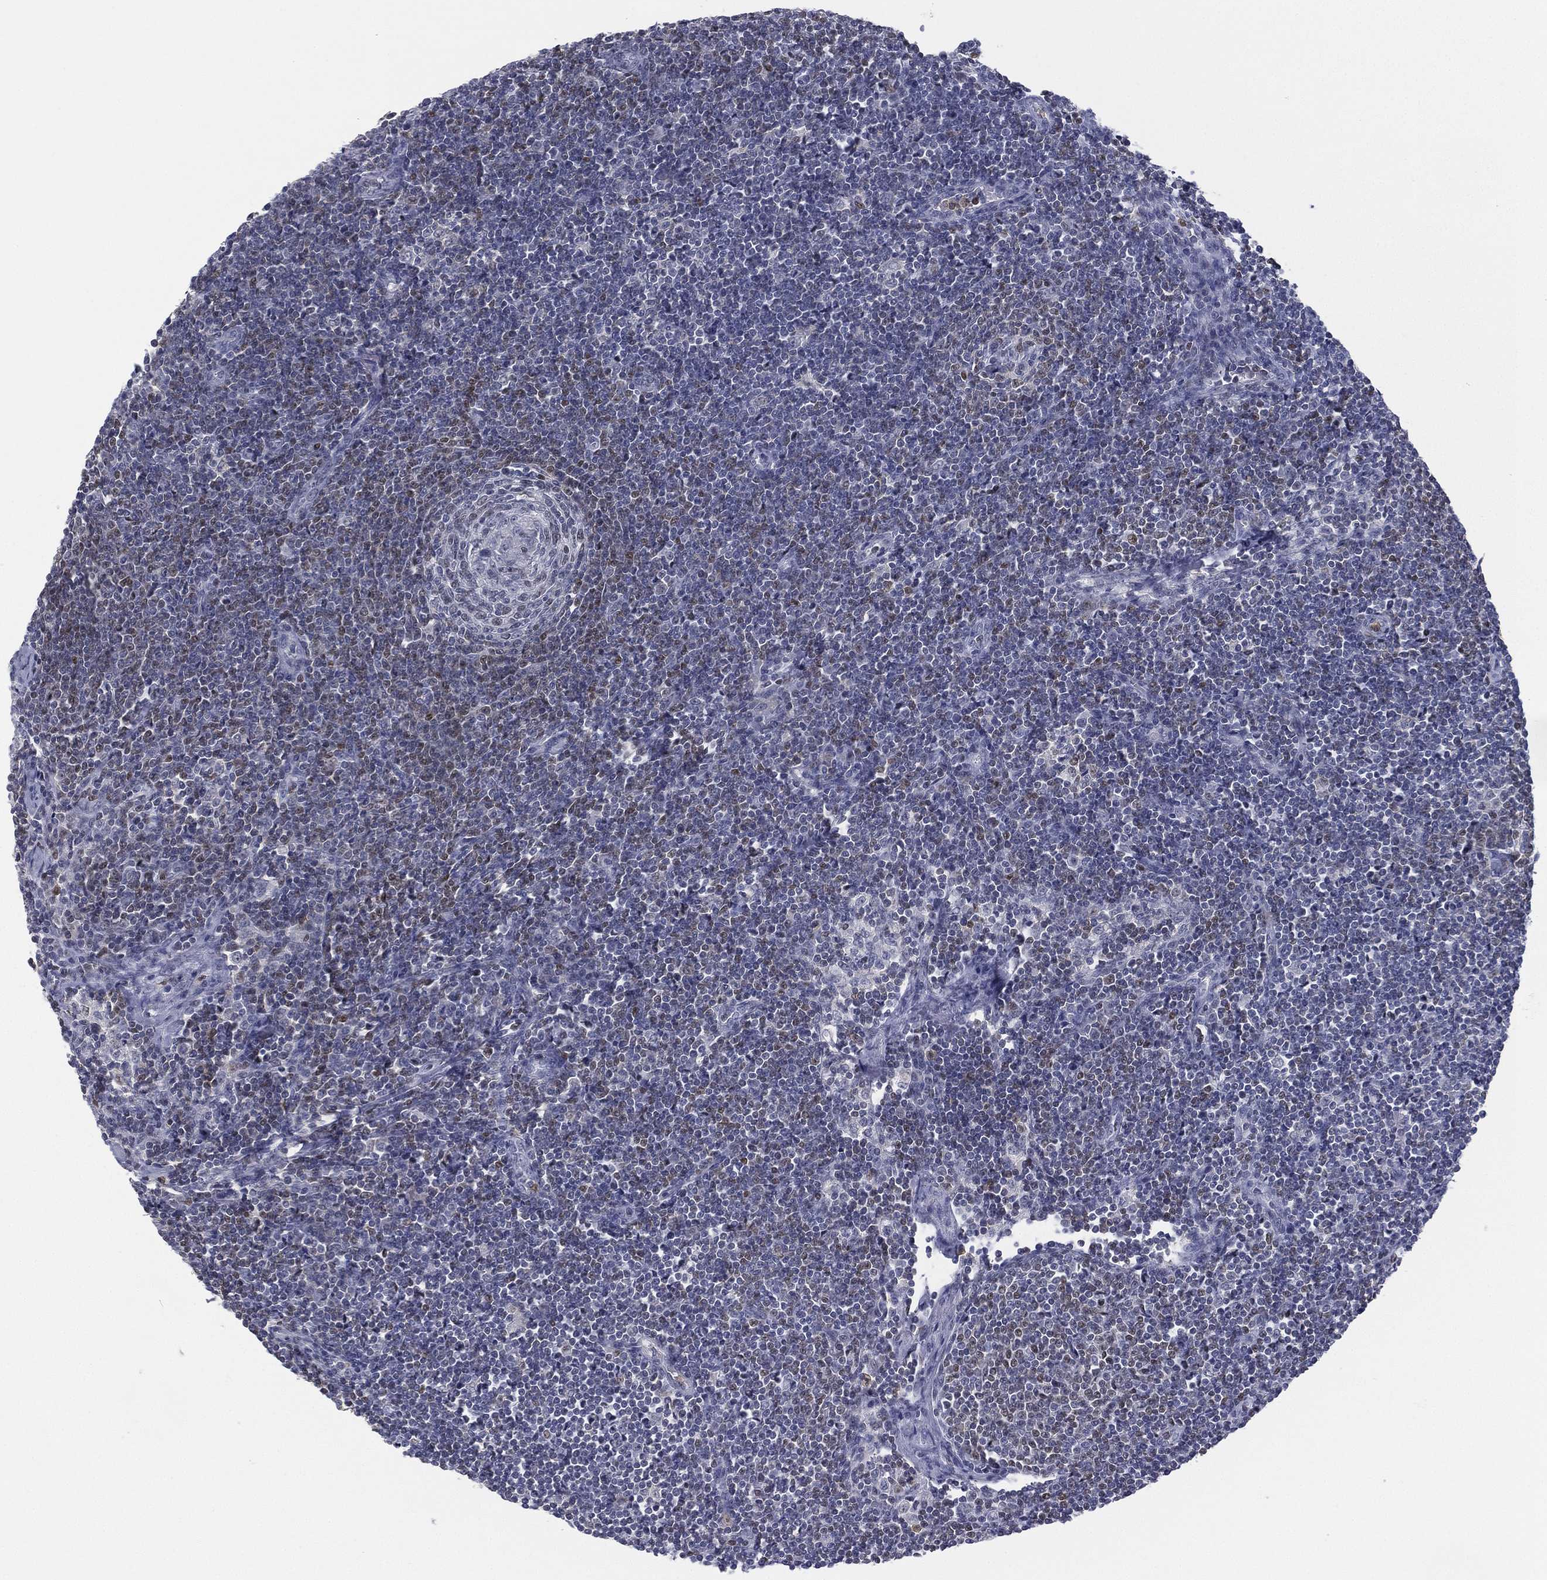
{"staining": {"intensity": "weak", "quantity": "<25%", "location": "nuclear"}, "tissue": "lymph node", "cell_type": "Germinal center cells", "image_type": "normal", "snomed": [{"axis": "morphology", "description": "Normal tissue, NOS"}, {"axis": "morphology", "description": "Adenocarcinoma, NOS"}, {"axis": "topography", "description": "Lymph node"}, {"axis": "topography", "description": "Pancreas"}], "caption": "Human lymph node stained for a protein using immunohistochemistry (IHC) exhibits no staining in germinal center cells.", "gene": "ZNF711", "patient": {"sex": "female", "age": 58}}